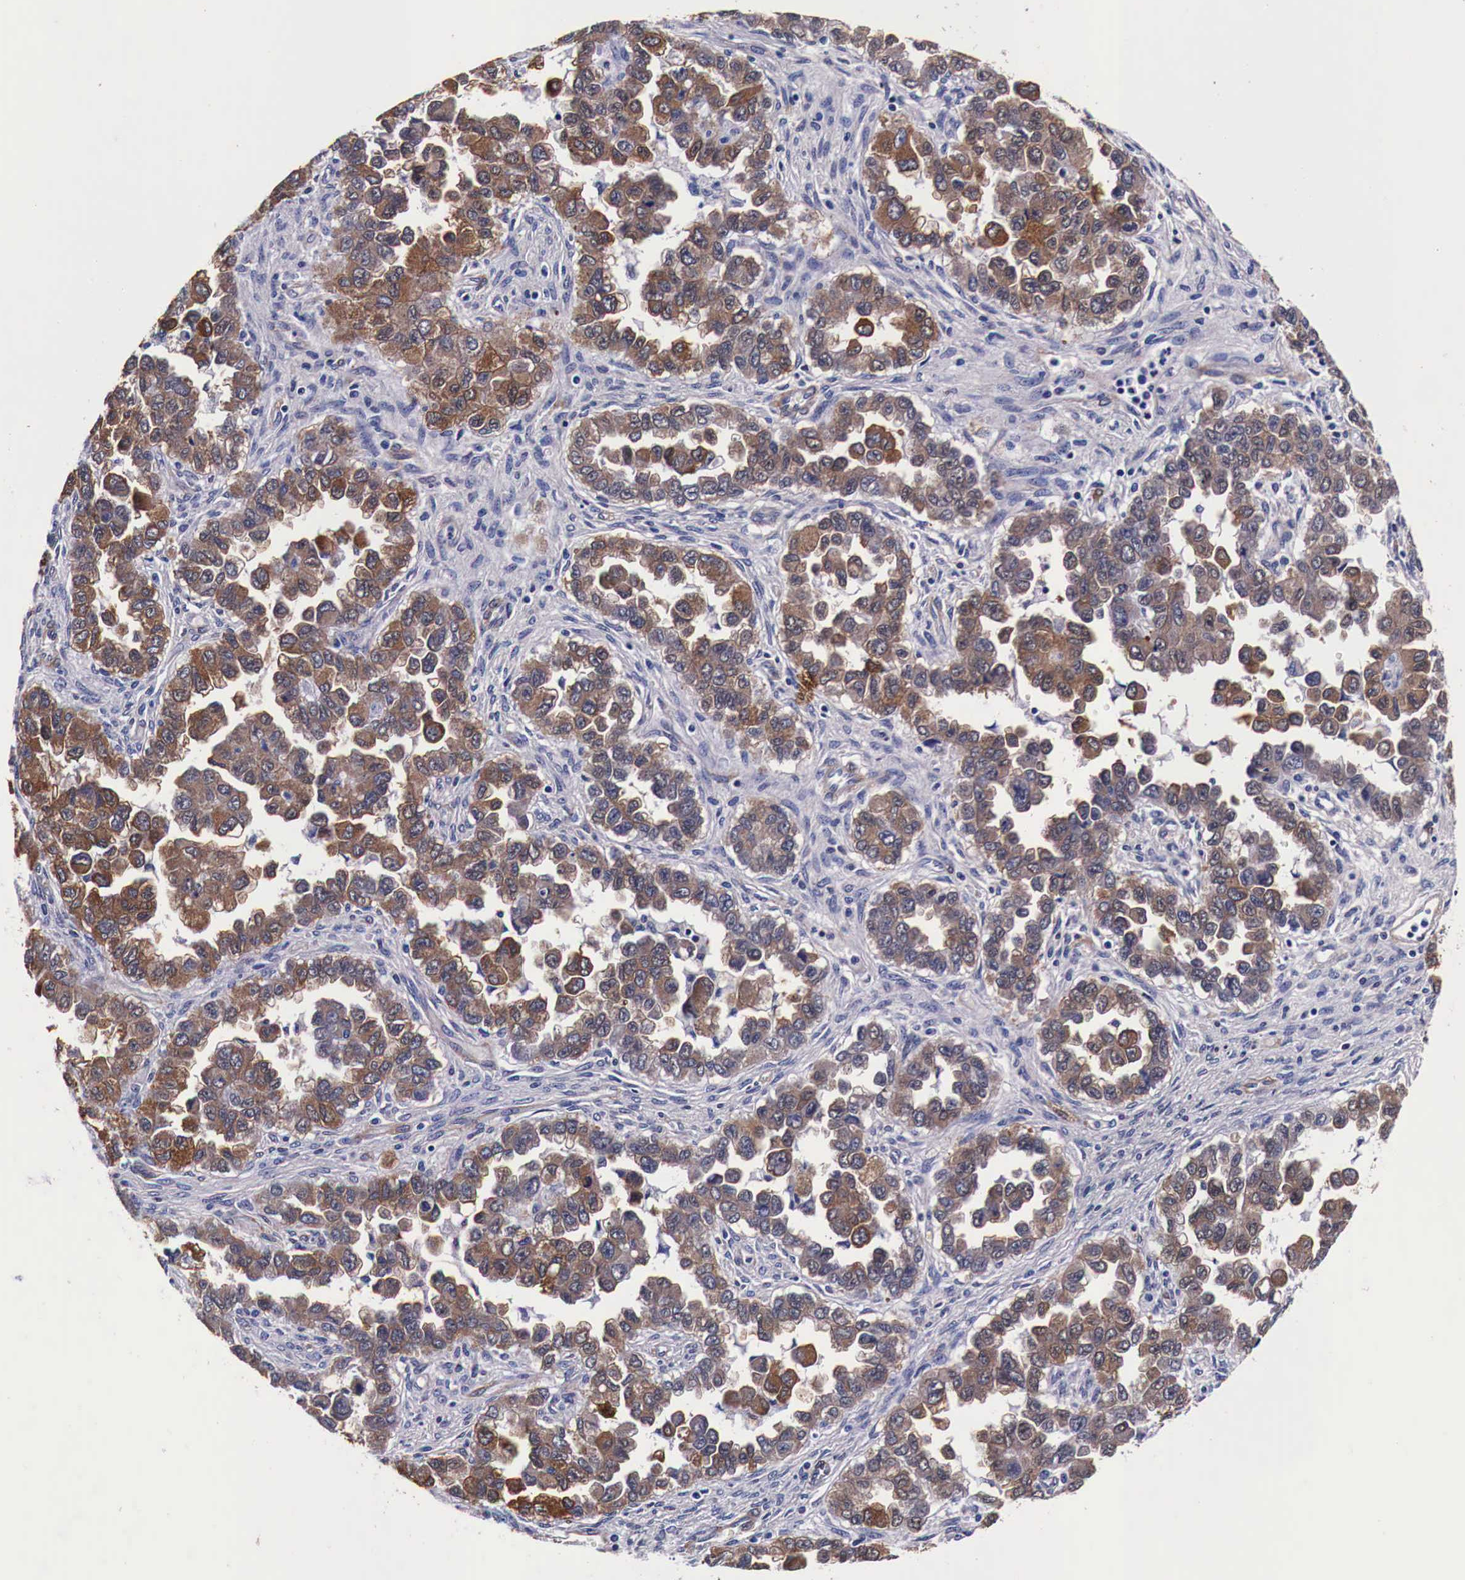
{"staining": {"intensity": "moderate", "quantity": ">75%", "location": "cytoplasmic/membranous"}, "tissue": "ovarian cancer", "cell_type": "Tumor cells", "image_type": "cancer", "snomed": [{"axis": "morphology", "description": "Cystadenocarcinoma, serous, NOS"}, {"axis": "topography", "description": "Ovary"}], "caption": "An immunohistochemistry (IHC) micrograph of neoplastic tissue is shown. Protein staining in brown highlights moderate cytoplasmic/membranous positivity in ovarian cancer within tumor cells. The staining was performed using DAB, with brown indicating positive protein expression. Nuclei are stained blue with hematoxylin.", "gene": "HSPB1", "patient": {"sex": "female", "age": 84}}